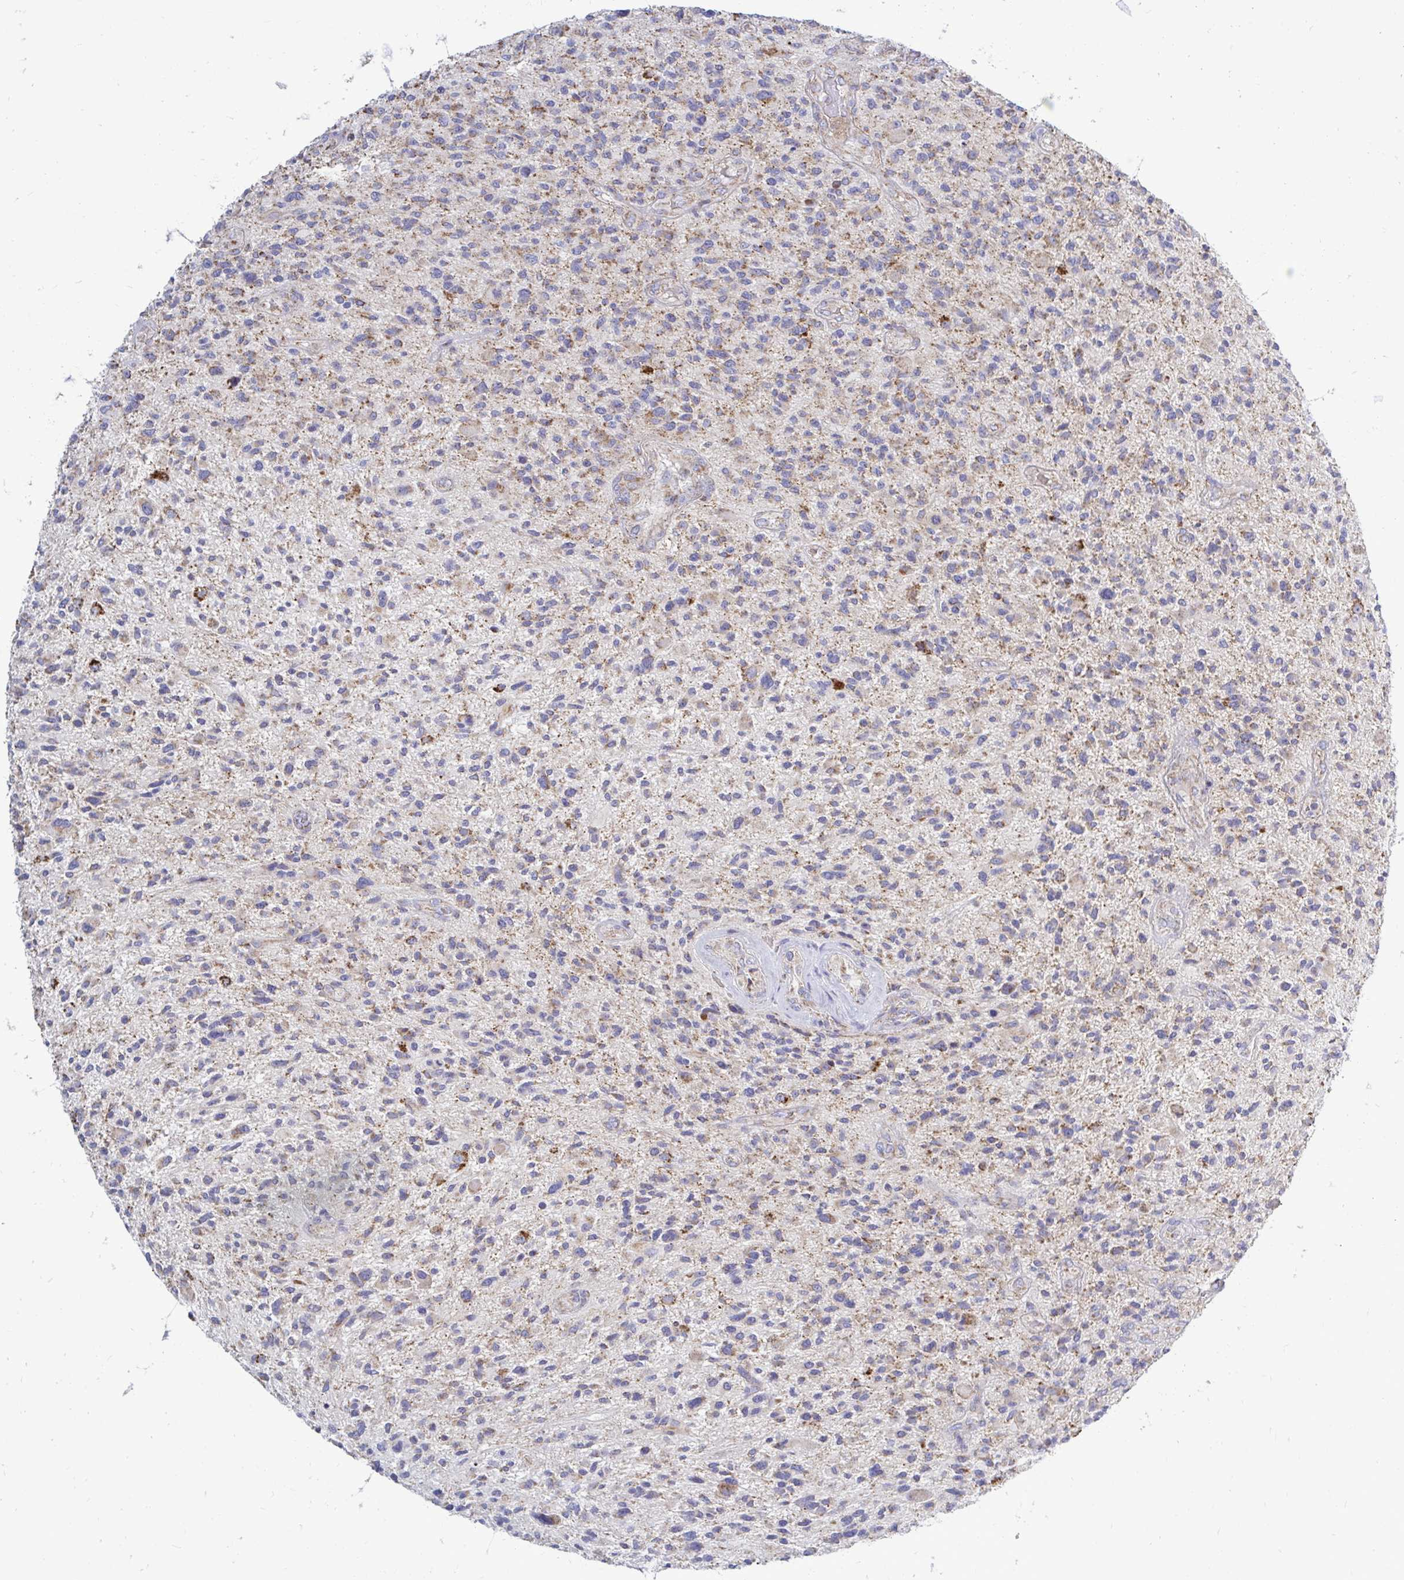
{"staining": {"intensity": "weak", "quantity": "25%-75%", "location": "cytoplasmic/membranous"}, "tissue": "glioma", "cell_type": "Tumor cells", "image_type": "cancer", "snomed": [{"axis": "morphology", "description": "Glioma, malignant, High grade"}, {"axis": "topography", "description": "Brain"}], "caption": "Immunohistochemistry (IHC) histopathology image of malignant high-grade glioma stained for a protein (brown), which reveals low levels of weak cytoplasmic/membranous staining in approximately 25%-75% of tumor cells.", "gene": "OR10R2", "patient": {"sex": "male", "age": 47}}